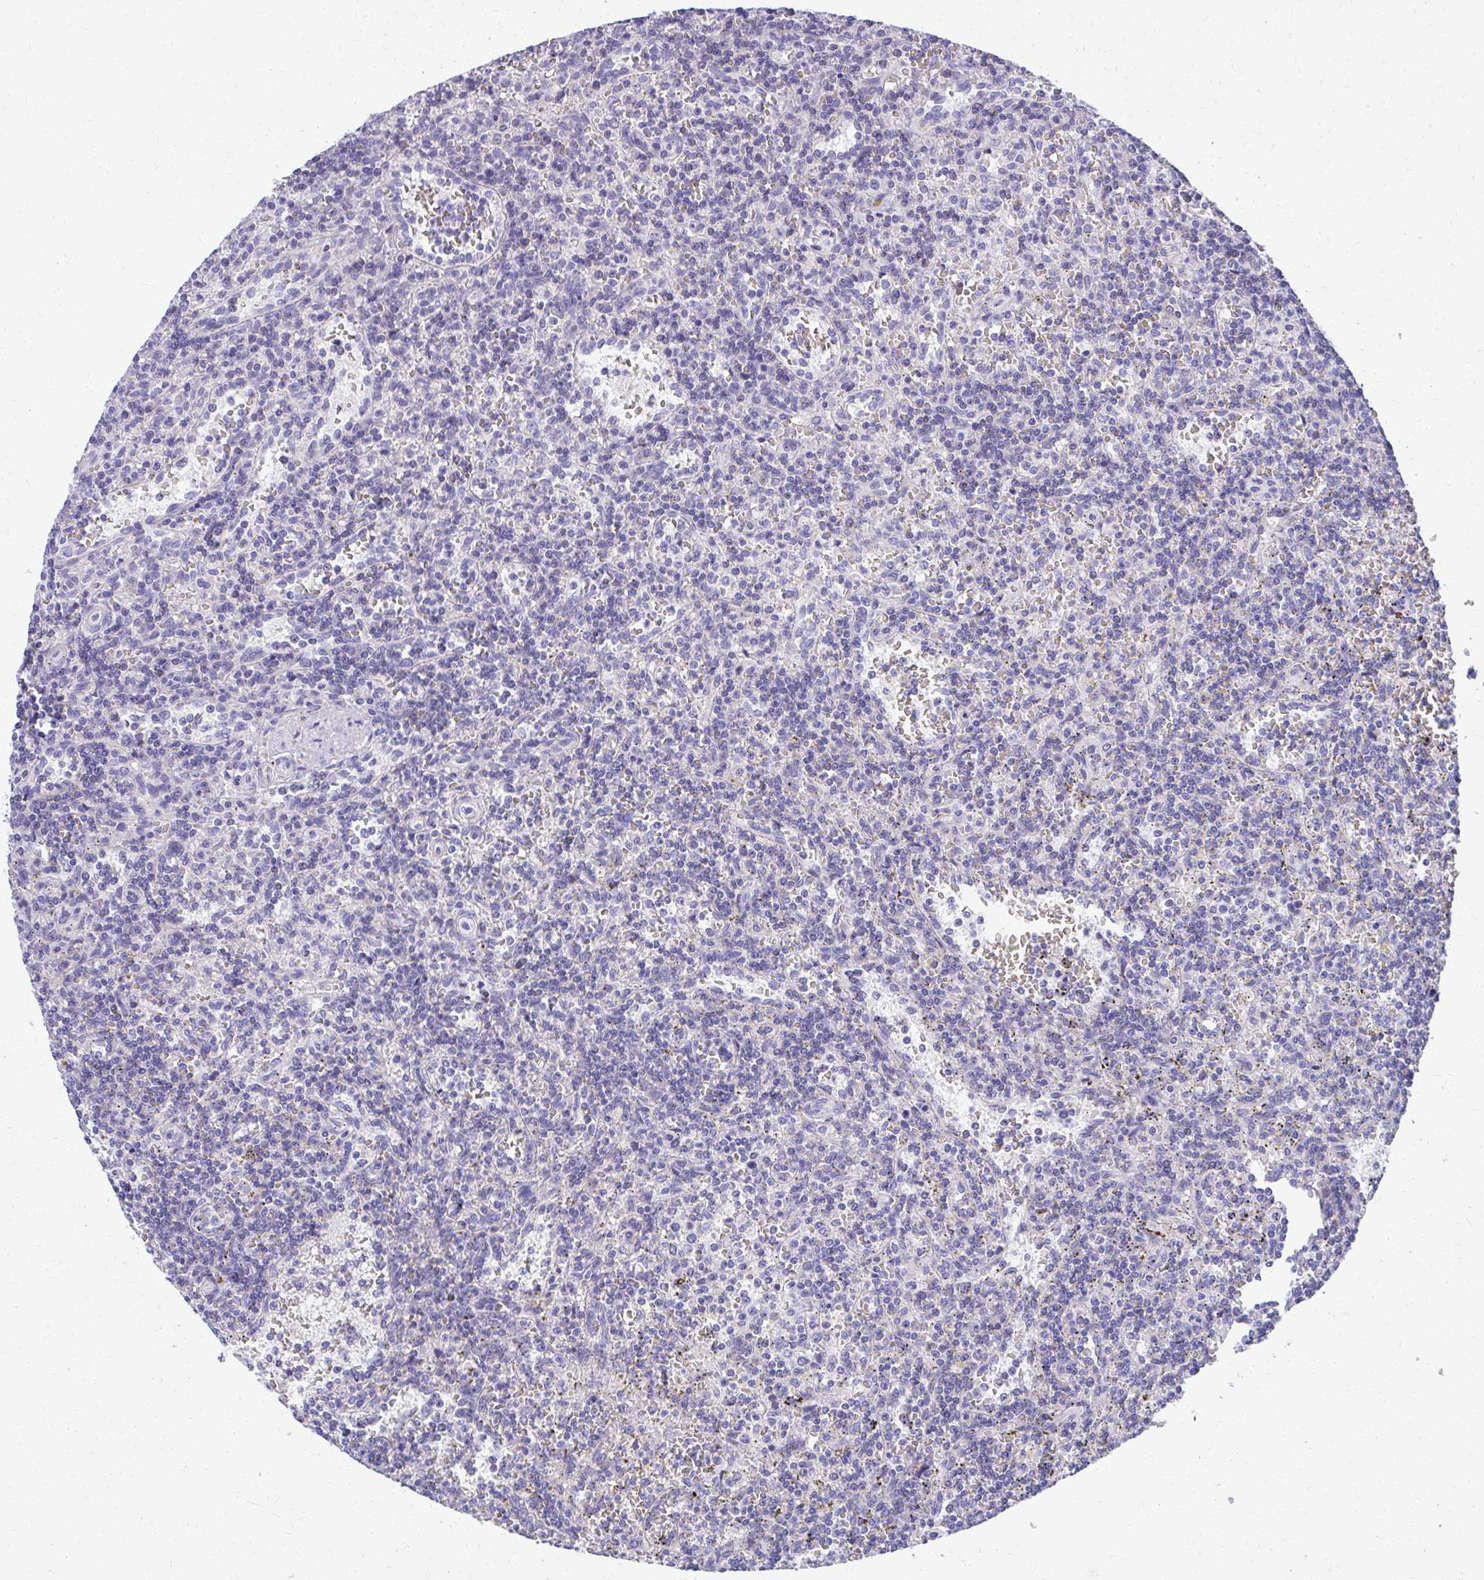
{"staining": {"intensity": "negative", "quantity": "none", "location": "none"}, "tissue": "lymphoma", "cell_type": "Tumor cells", "image_type": "cancer", "snomed": [{"axis": "morphology", "description": "Malignant lymphoma, non-Hodgkin's type, Low grade"}, {"axis": "topography", "description": "Spleen"}], "caption": "High magnification brightfield microscopy of lymphoma stained with DAB (3,3'-diaminobenzidine) (brown) and counterstained with hematoxylin (blue): tumor cells show no significant positivity.", "gene": "IL37", "patient": {"sex": "male", "age": 73}}